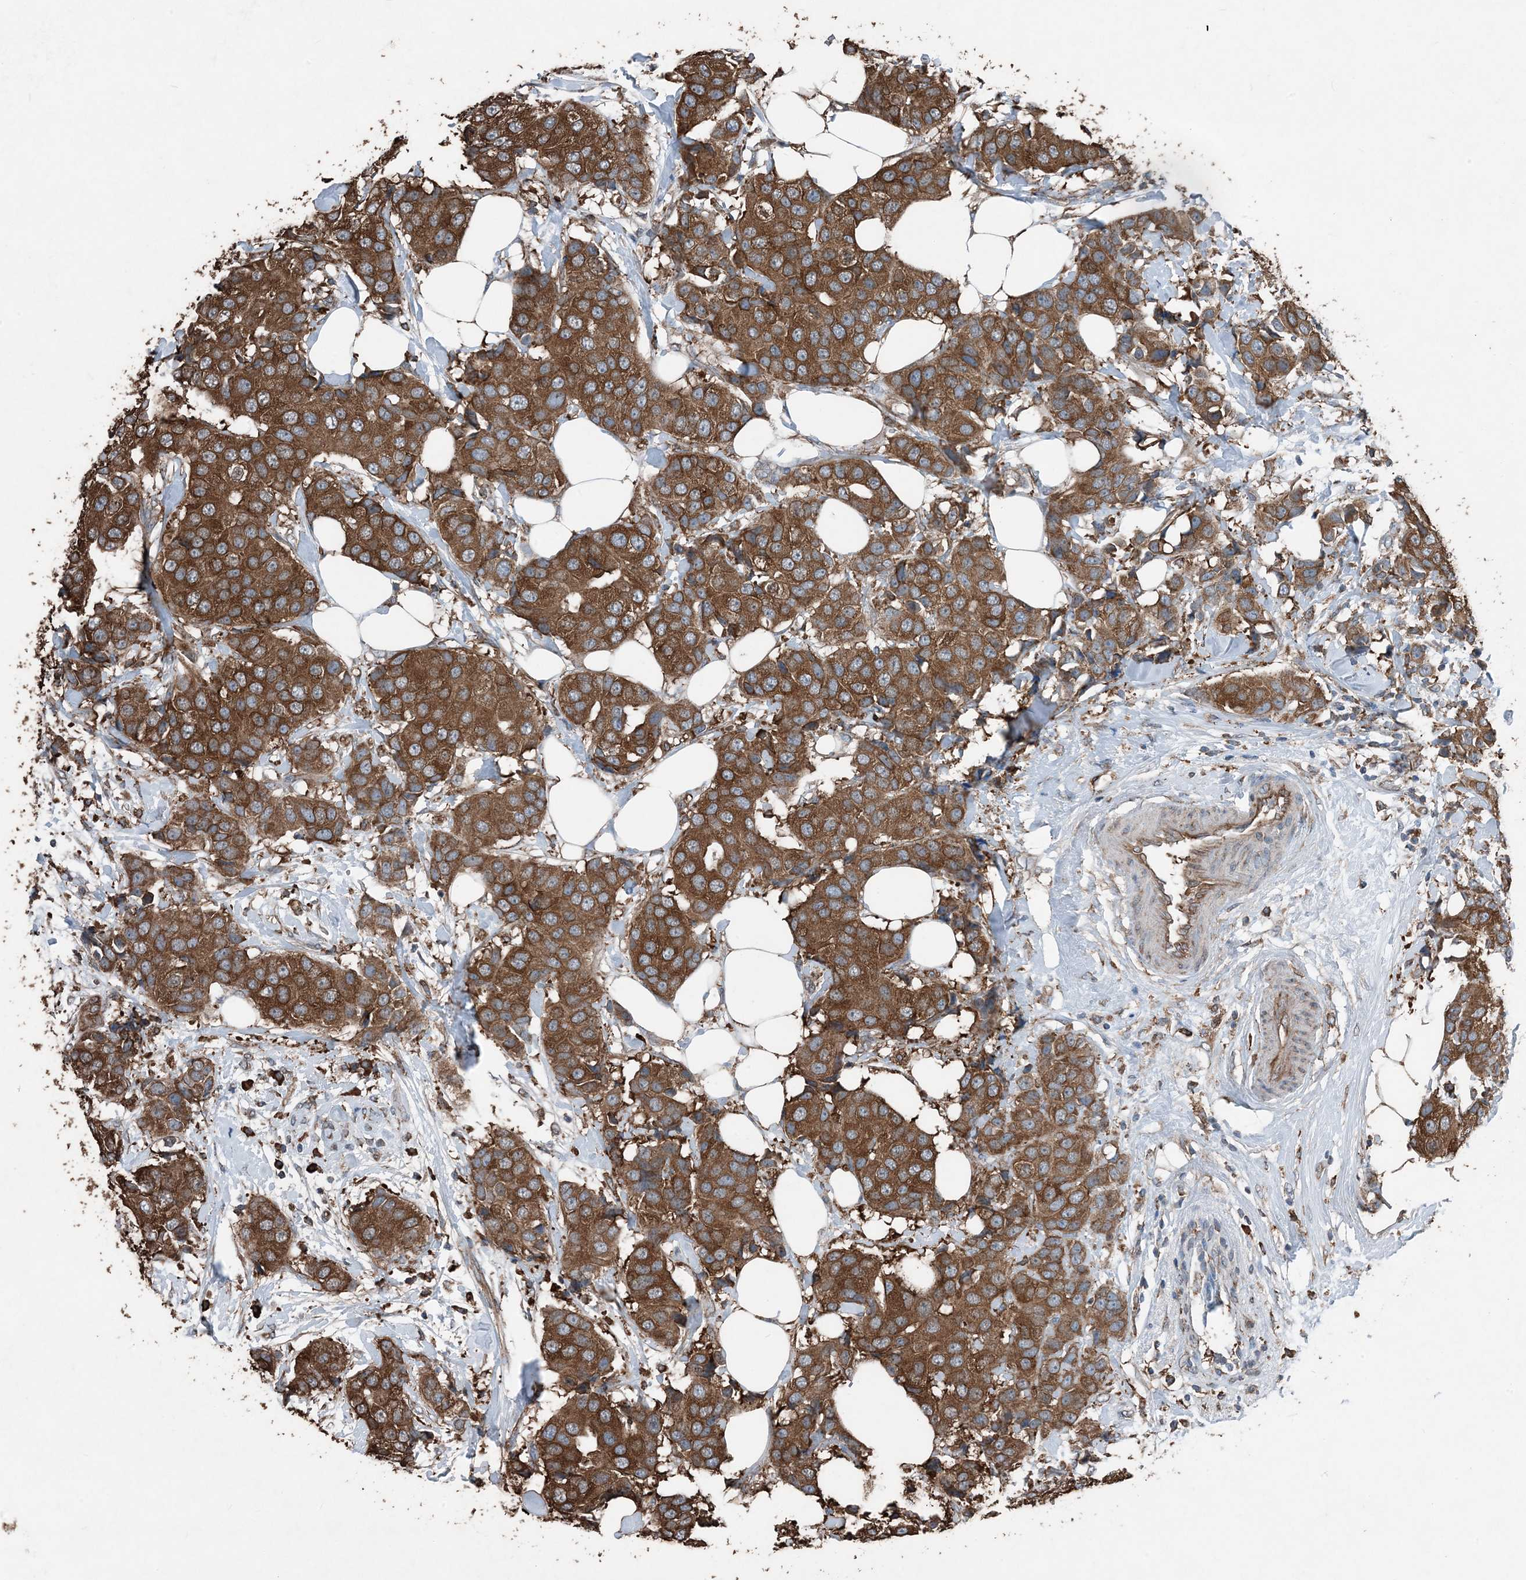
{"staining": {"intensity": "strong", "quantity": ">75%", "location": "cytoplasmic/membranous"}, "tissue": "breast cancer", "cell_type": "Tumor cells", "image_type": "cancer", "snomed": [{"axis": "morphology", "description": "Normal tissue, NOS"}, {"axis": "morphology", "description": "Duct carcinoma"}, {"axis": "topography", "description": "Breast"}], "caption": "This micrograph demonstrates immunohistochemistry (IHC) staining of human breast cancer, with high strong cytoplasmic/membranous positivity in approximately >75% of tumor cells.", "gene": "PDIA6", "patient": {"sex": "female", "age": 39}}